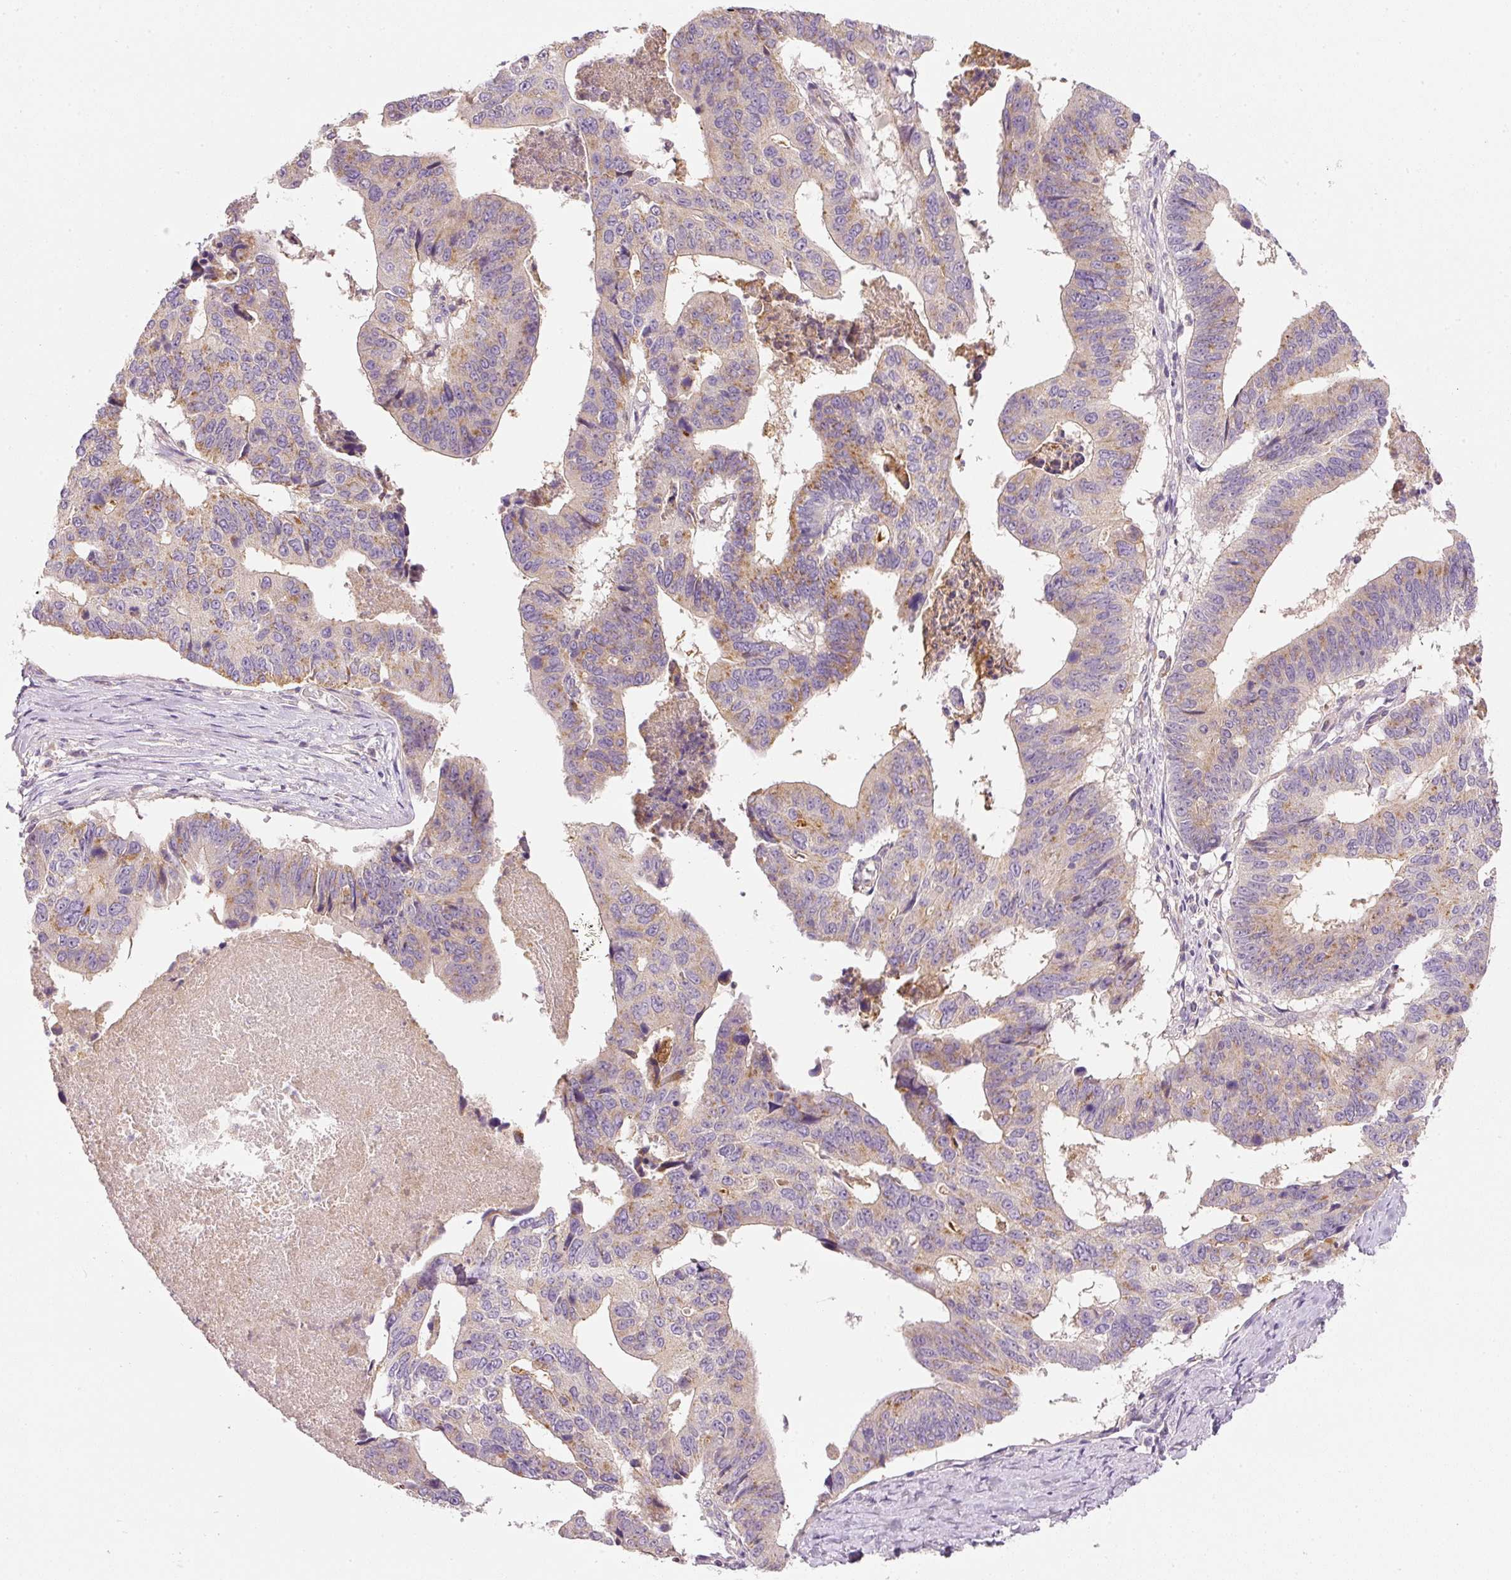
{"staining": {"intensity": "moderate", "quantity": "25%-75%", "location": "cytoplasmic/membranous"}, "tissue": "stomach cancer", "cell_type": "Tumor cells", "image_type": "cancer", "snomed": [{"axis": "morphology", "description": "Adenocarcinoma, NOS"}, {"axis": "topography", "description": "Stomach"}], "caption": "A histopathology image showing moderate cytoplasmic/membranous positivity in about 25%-75% of tumor cells in stomach cancer (adenocarcinoma), as visualized by brown immunohistochemical staining.", "gene": "RNF167", "patient": {"sex": "male", "age": 59}}